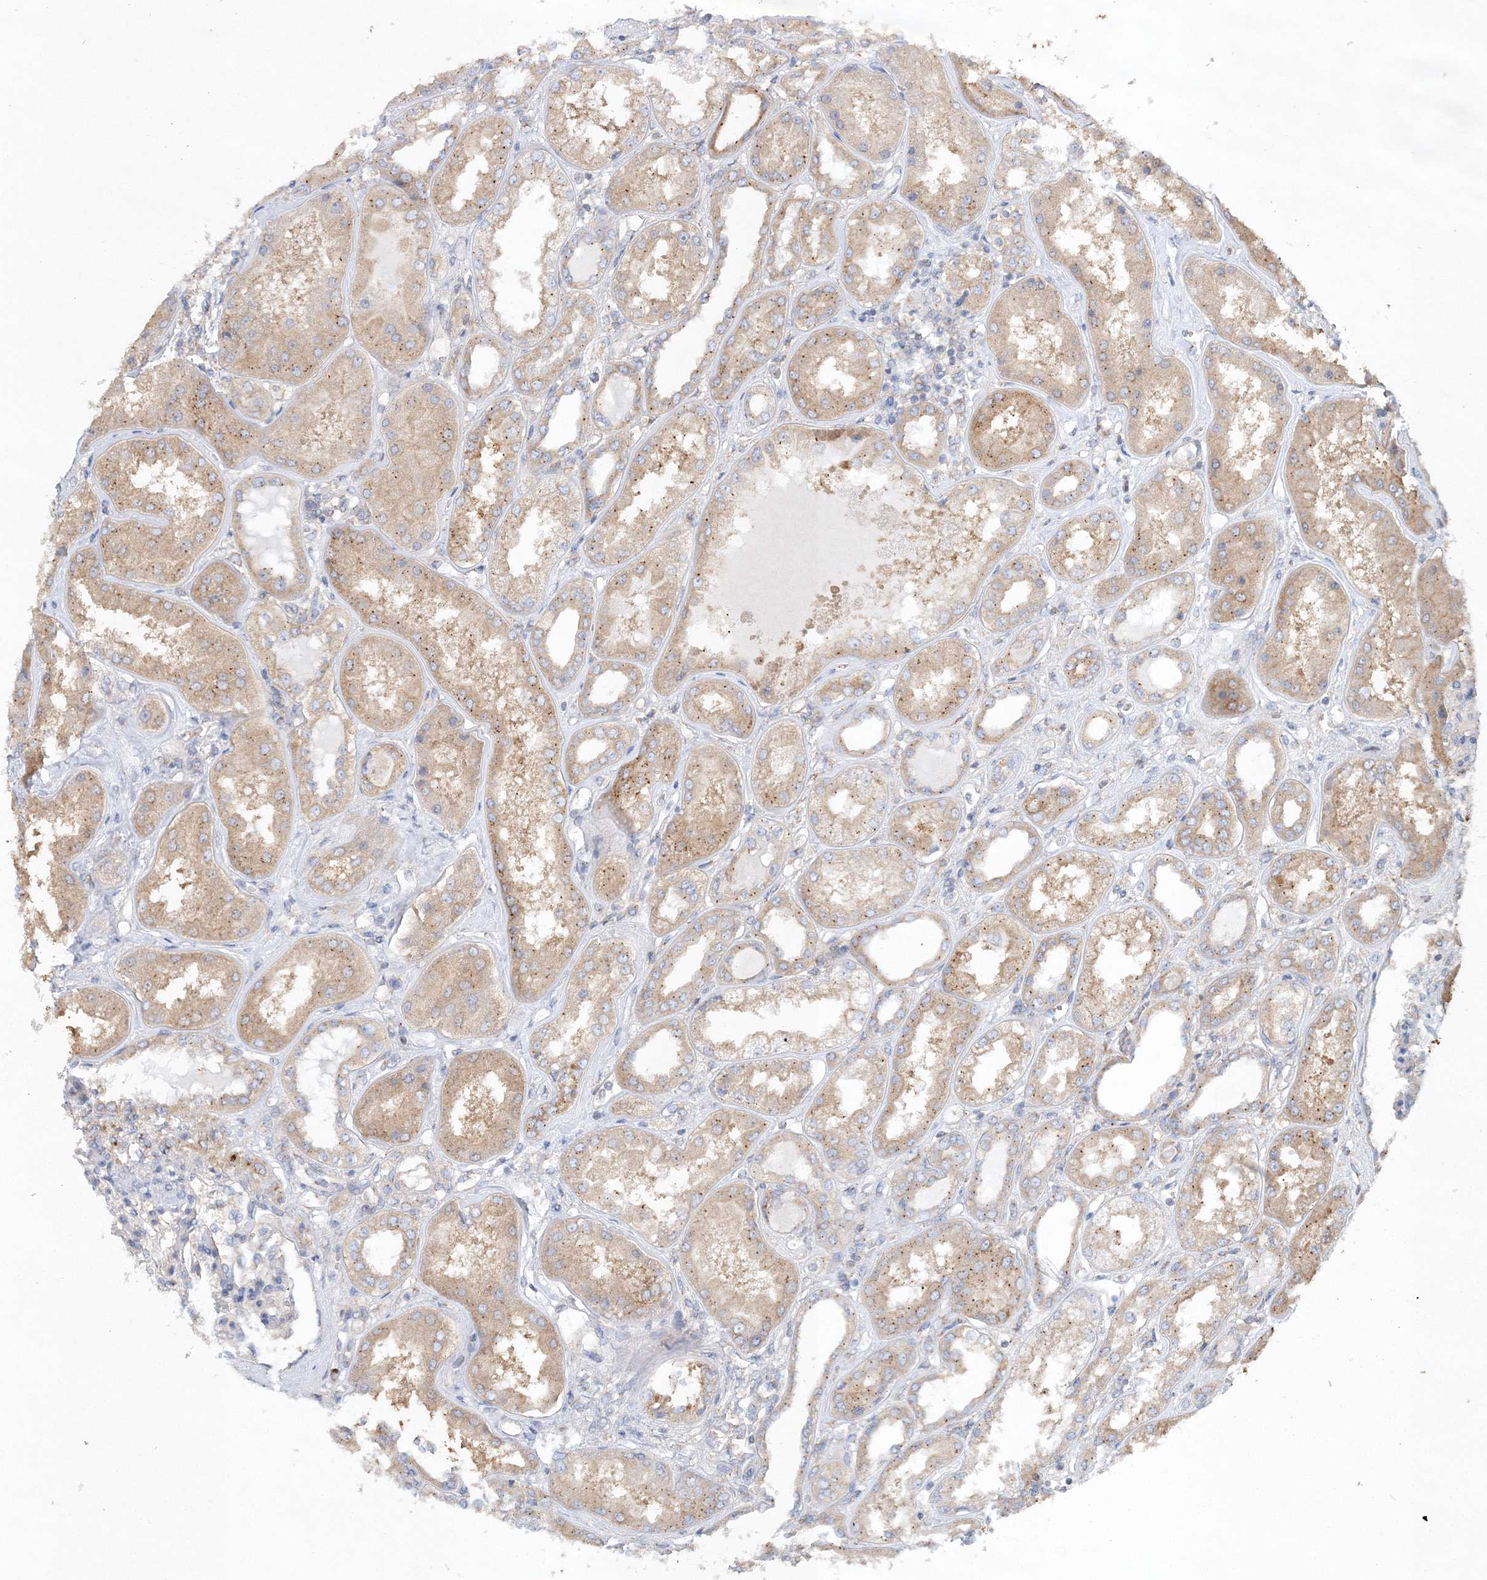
{"staining": {"intensity": "weak", "quantity": "<25%", "location": "cytoplasmic/membranous"}, "tissue": "kidney", "cell_type": "Cells in glomeruli", "image_type": "normal", "snomed": [{"axis": "morphology", "description": "Normal tissue, NOS"}, {"axis": "topography", "description": "Kidney"}], "caption": "Protein analysis of normal kidney demonstrates no significant expression in cells in glomeruli. (Stains: DAB (3,3'-diaminobenzidine) immunohistochemistry (IHC) with hematoxylin counter stain, Microscopy: brightfield microscopy at high magnification).", "gene": "SEC23IP", "patient": {"sex": "female", "age": 56}}